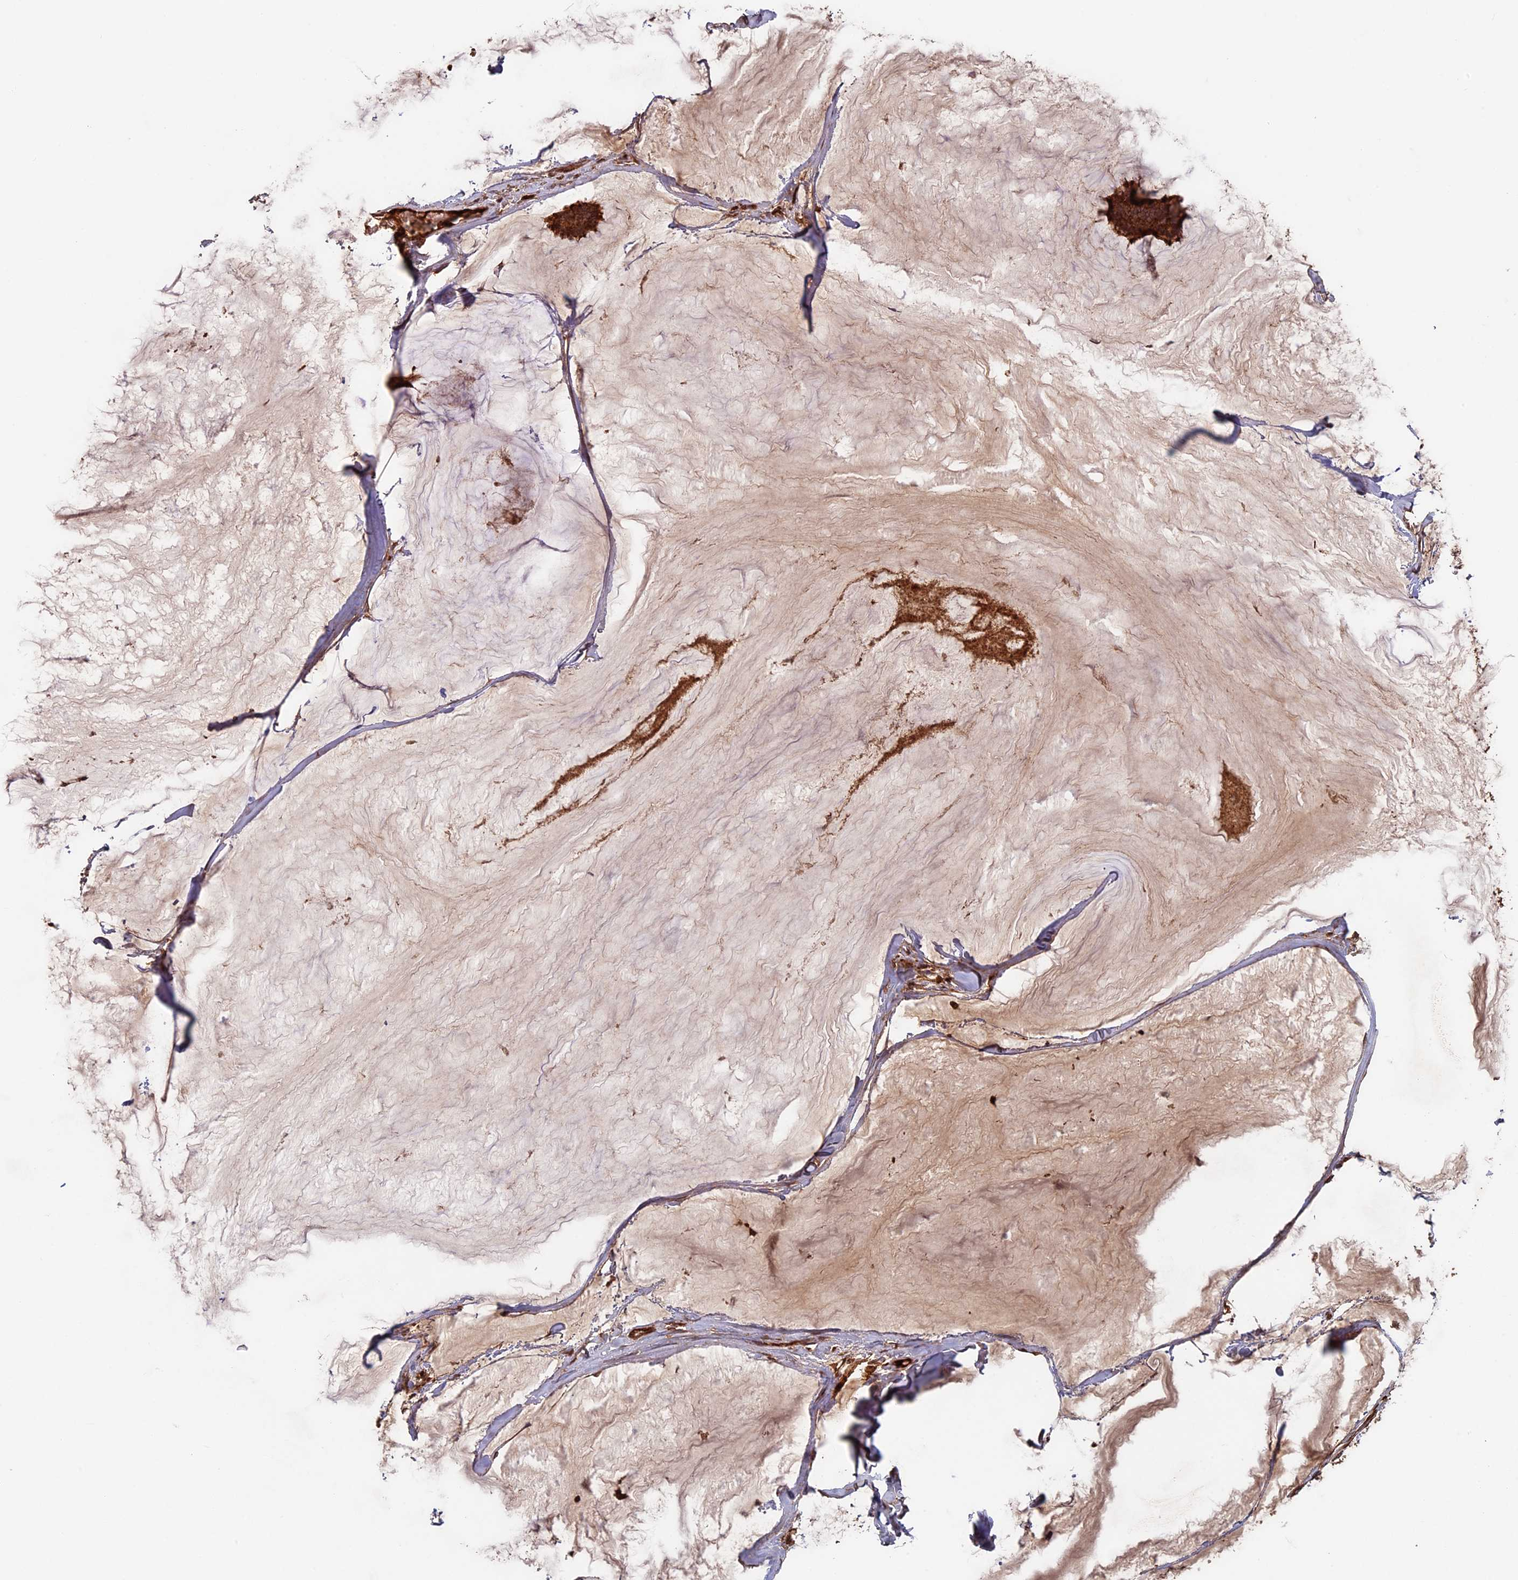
{"staining": {"intensity": "strong", "quantity": ">75%", "location": "cytoplasmic/membranous"}, "tissue": "breast cancer", "cell_type": "Tumor cells", "image_type": "cancer", "snomed": [{"axis": "morphology", "description": "Duct carcinoma"}, {"axis": "topography", "description": "Breast"}], "caption": "A brown stain highlights strong cytoplasmic/membranous expression of a protein in breast infiltrating ductal carcinoma tumor cells.", "gene": "RCCD1", "patient": {"sex": "female", "age": 93}}